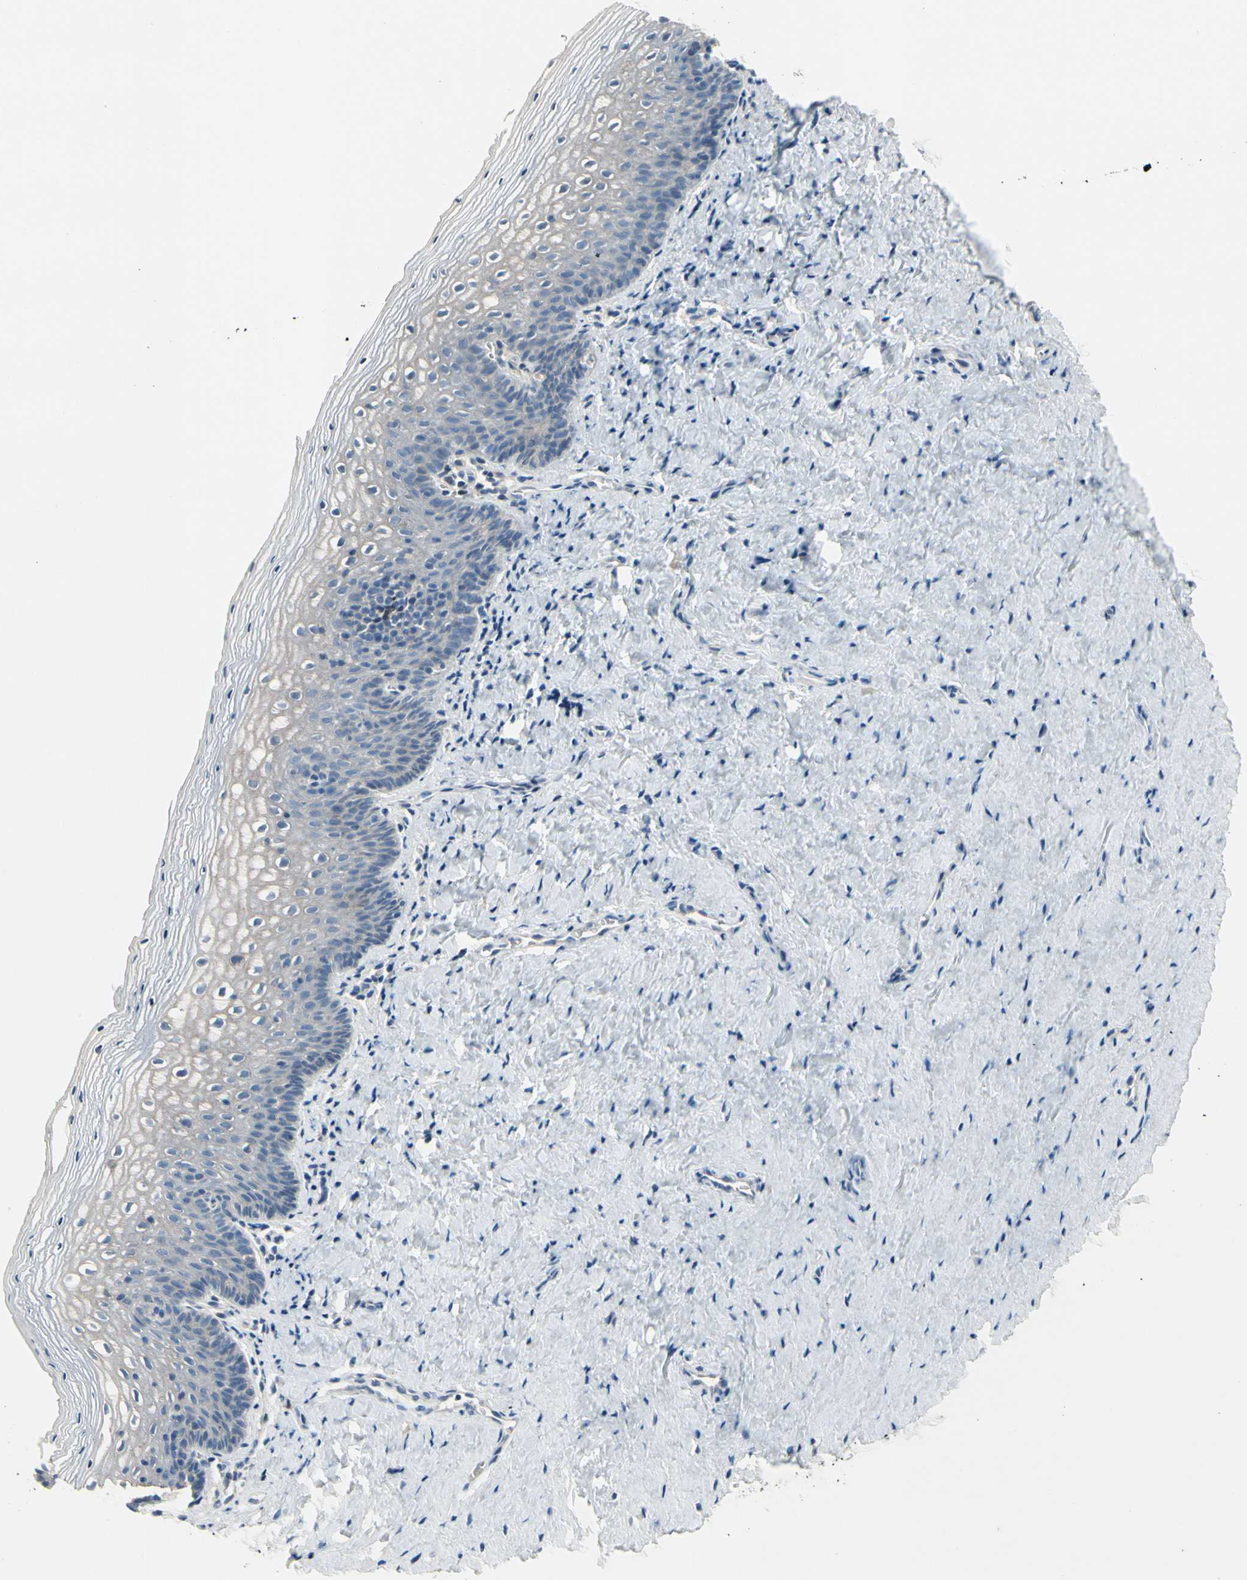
{"staining": {"intensity": "weak", "quantity": "25%-75%", "location": "cytoplasmic/membranous"}, "tissue": "vagina", "cell_type": "Squamous epithelial cells", "image_type": "normal", "snomed": [{"axis": "morphology", "description": "Normal tissue, NOS"}, {"axis": "topography", "description": "Vagina"}], "caption": "A micrograph of human vagina stained for a protein reveals weak cytoplasmic/membranous brown staining in squamous epithelial cells.", "gene": "PIP5K1B", "patient": {"sex": "female", "age": 46}}